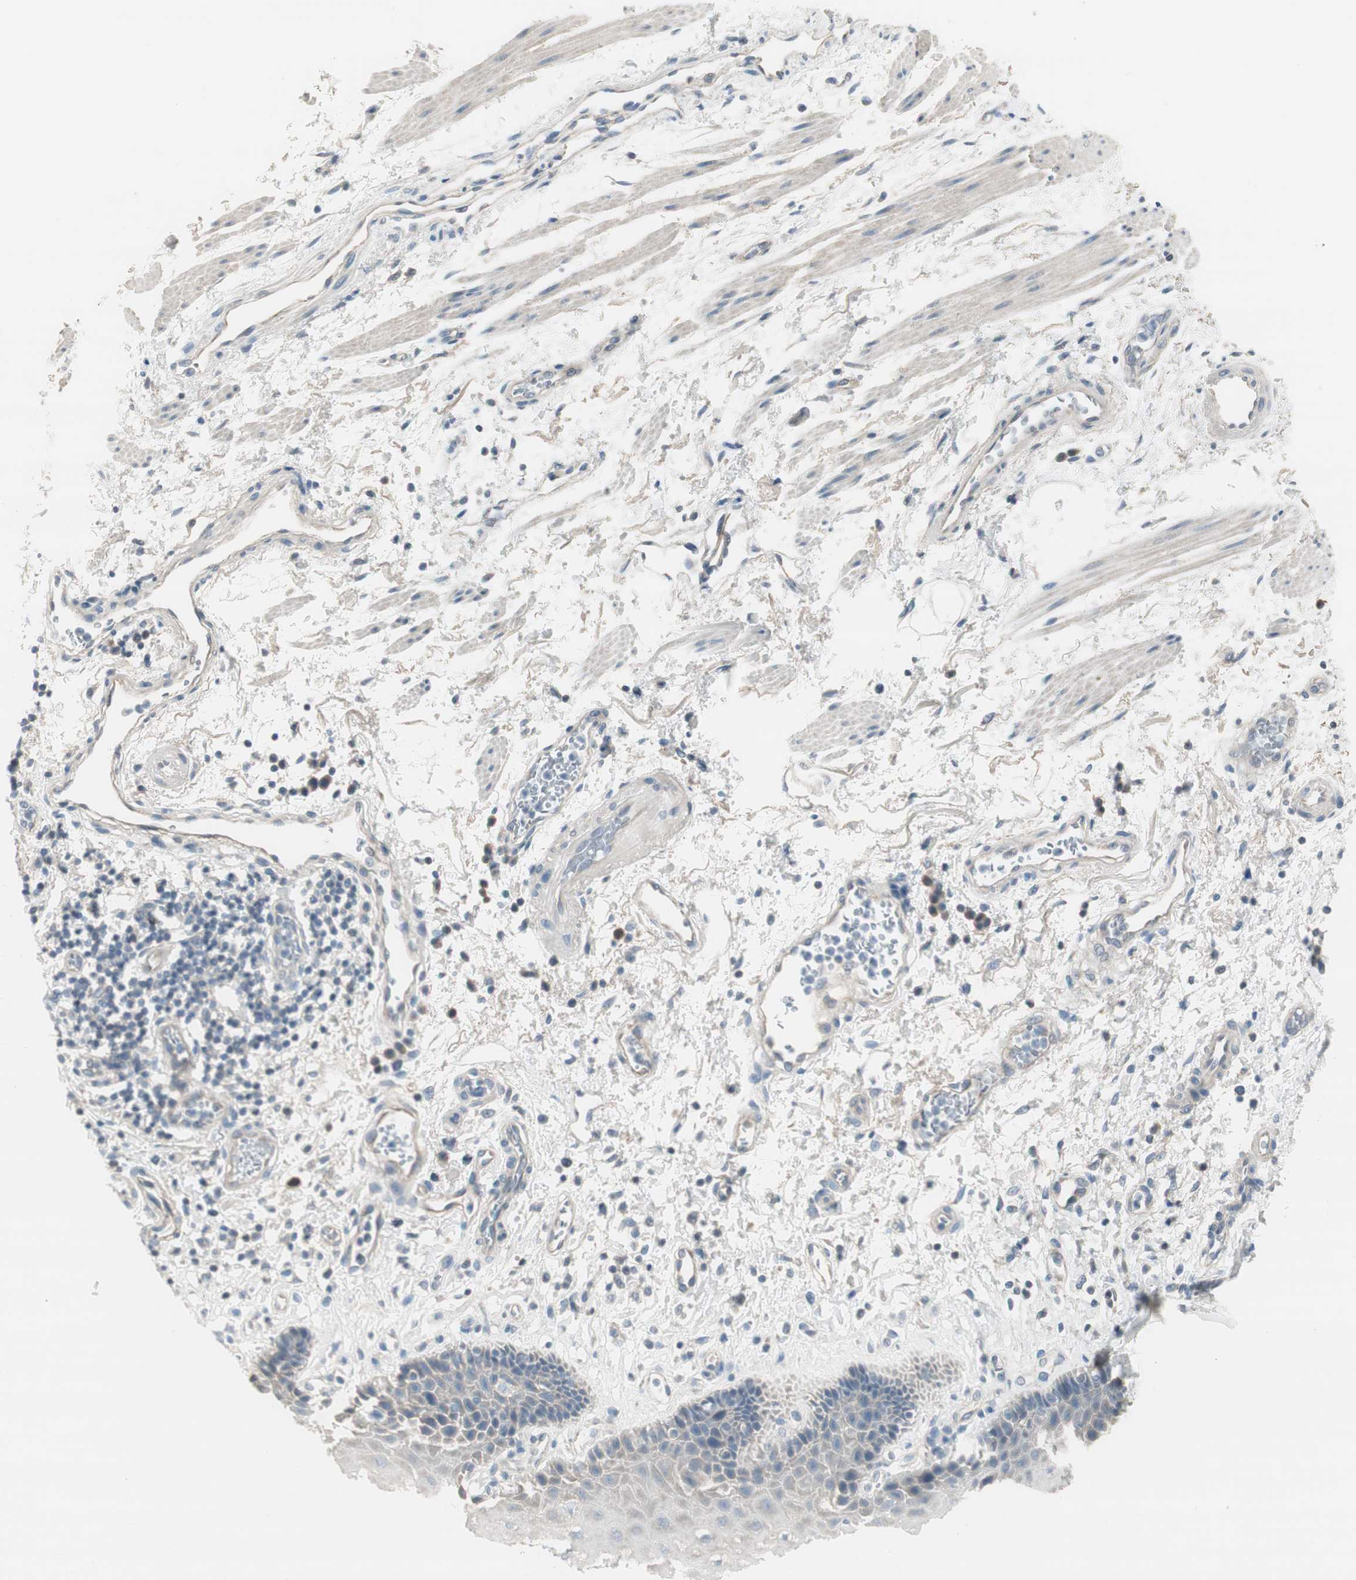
{"staining": {"intensity": "weak", "quantity": "<25%", "location": "cytoplasmic/membranous"}, "tissue": "esophagus", "cell_type": "Squamous epithelial cells", "image_type": "normal", "snomed": [{"axis": "morphology", "description": "Normal tissue, NOS"}, {"axis": "topography", "description": "Esophagus"}], "caption": "Protein analysis of normal esophagus demonstrates no significant staining in squamous epithelial cells.", "gene": "EVA1A", "patient": {"sex": "male", "age": 54}}